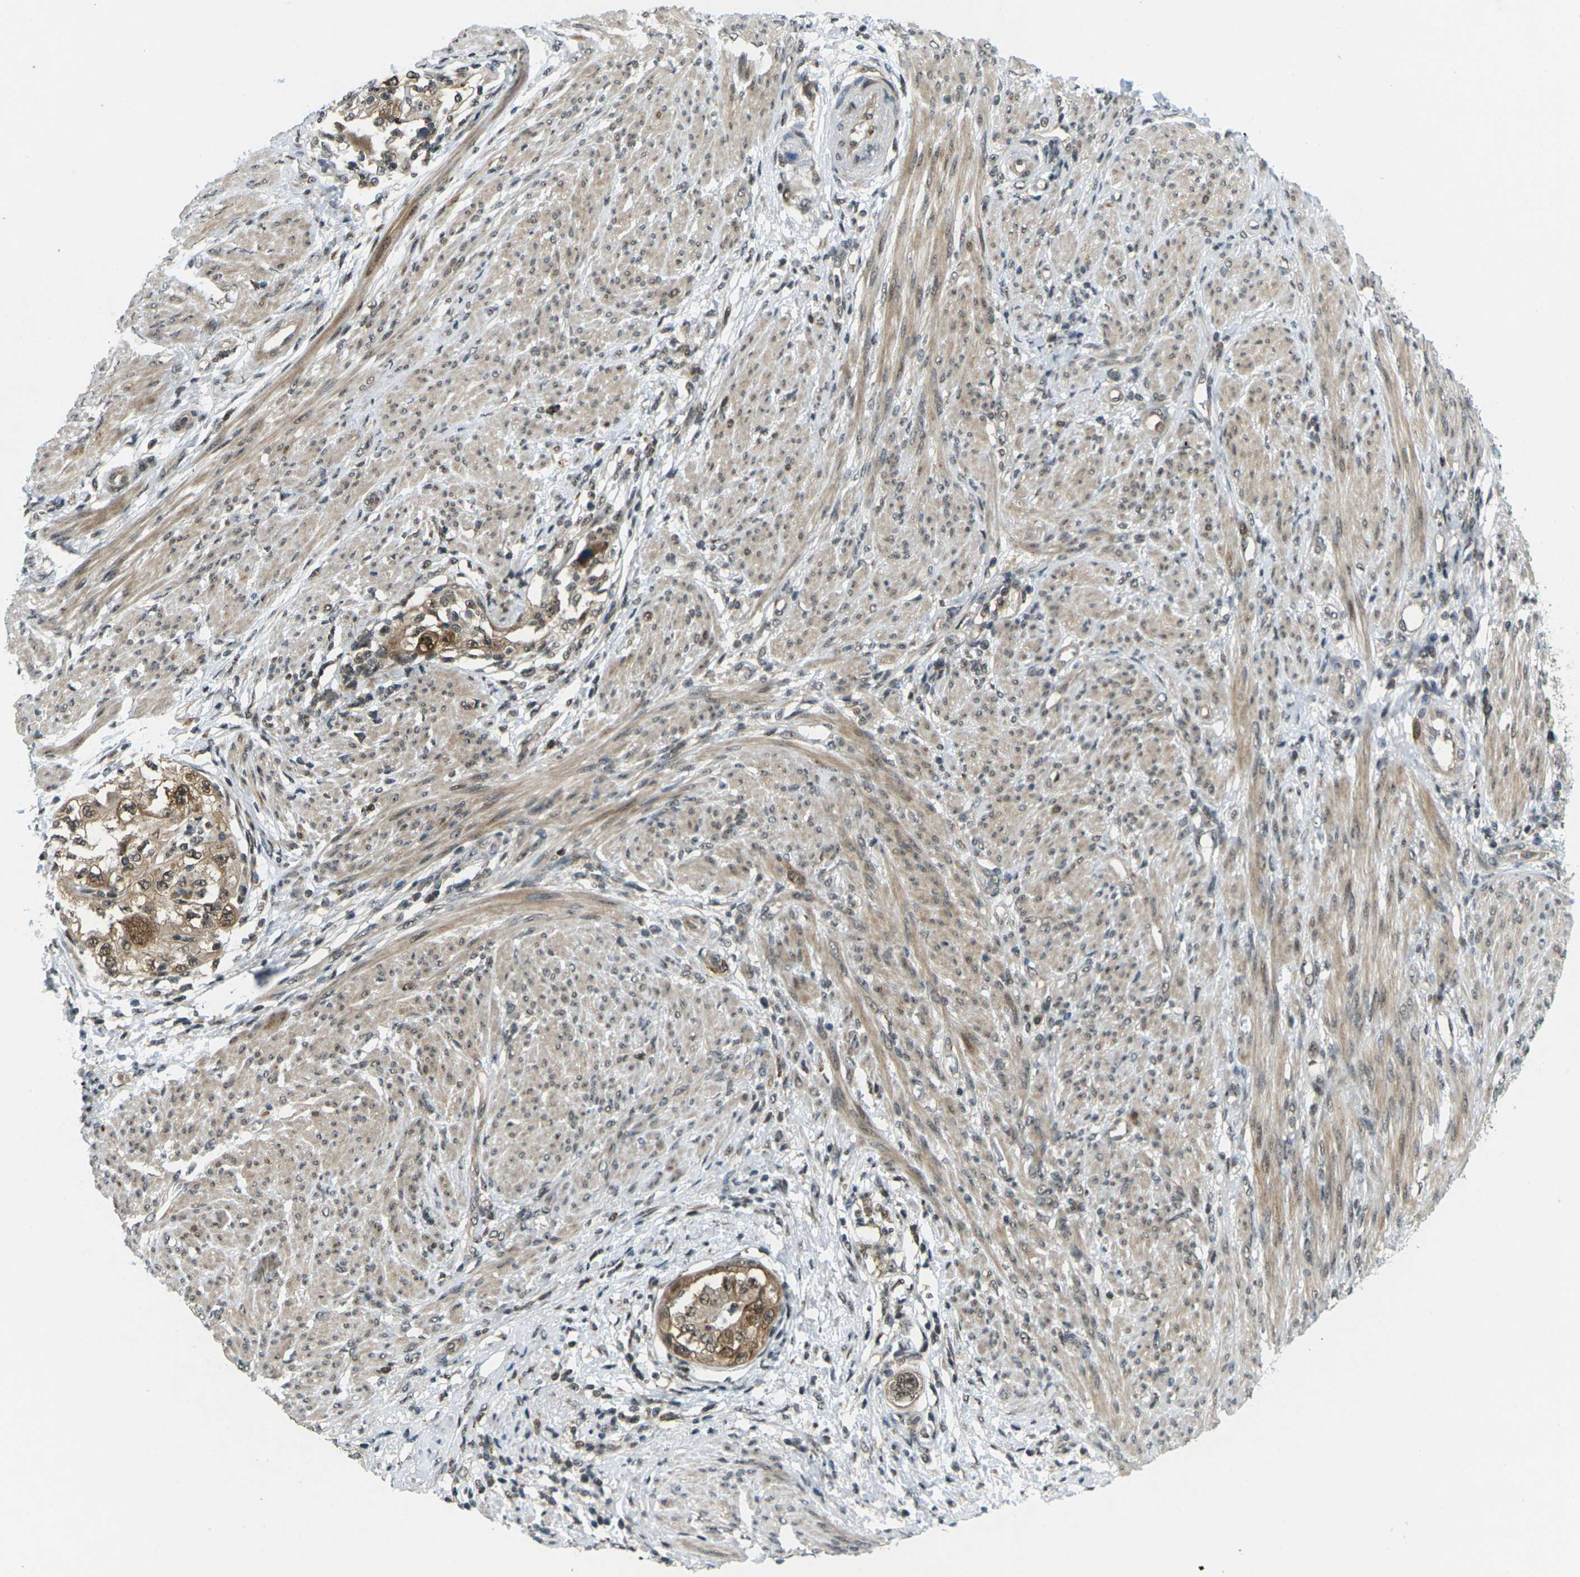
{"staining": {"intensity": "moderate", "quantity": ">75%", "location": "cytoplasmic/membranous,nuclear"}, "tissue": "endometrial cancer", "cell_type": "Tumor cells", "image_type": "cancer", "snomed": [{"axis": "morphology", "description": "Adenocarcinoma, NOS"}, {"axis": "topography", "description": "Endometrium"}], "caption": "Human adenocarcinoma (endometrial) stained with a protein marker exhibits moderate staining in tumor cells.", "gene": "UBE2S", "patient": {"sex": "female", "age": 85}}